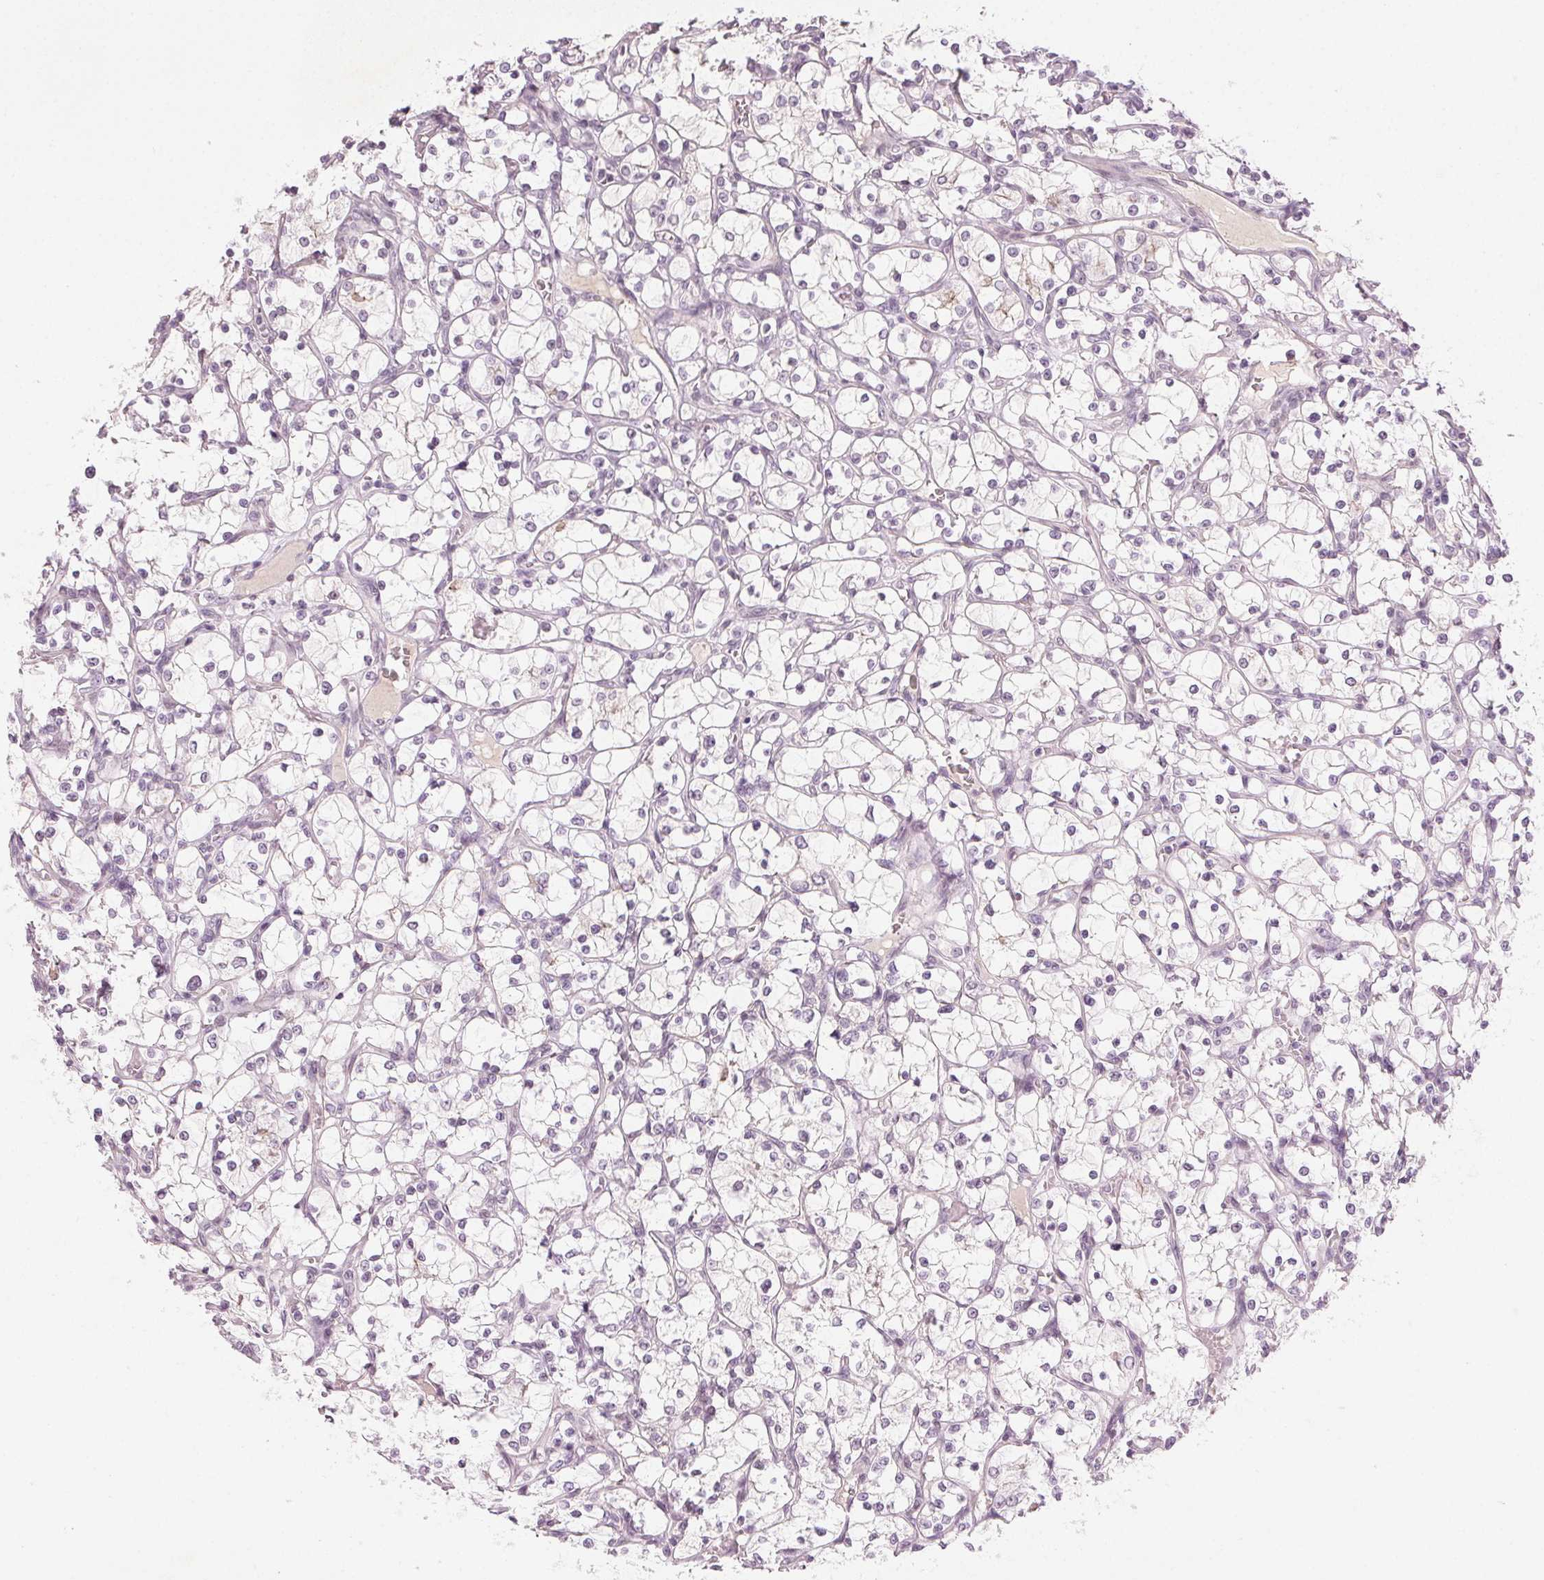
{"staining": {"intensity": "negative", "quantity": "none", "location": "none"}, "tissue": "renal cancer", "cell_type": "Tumor cells", "image_type": "cancer", "snomed": [{"axis": "morphology", "description": "Adenocarcinoma, NOS"}, {"axis": "topography", "description": "Kidney"}], "caption": "Tumor cells show no significant expression in renal cancer (adenocarcinoma).", "gene": "HSF5", "patient": {"sex": "female", "age": 69}}